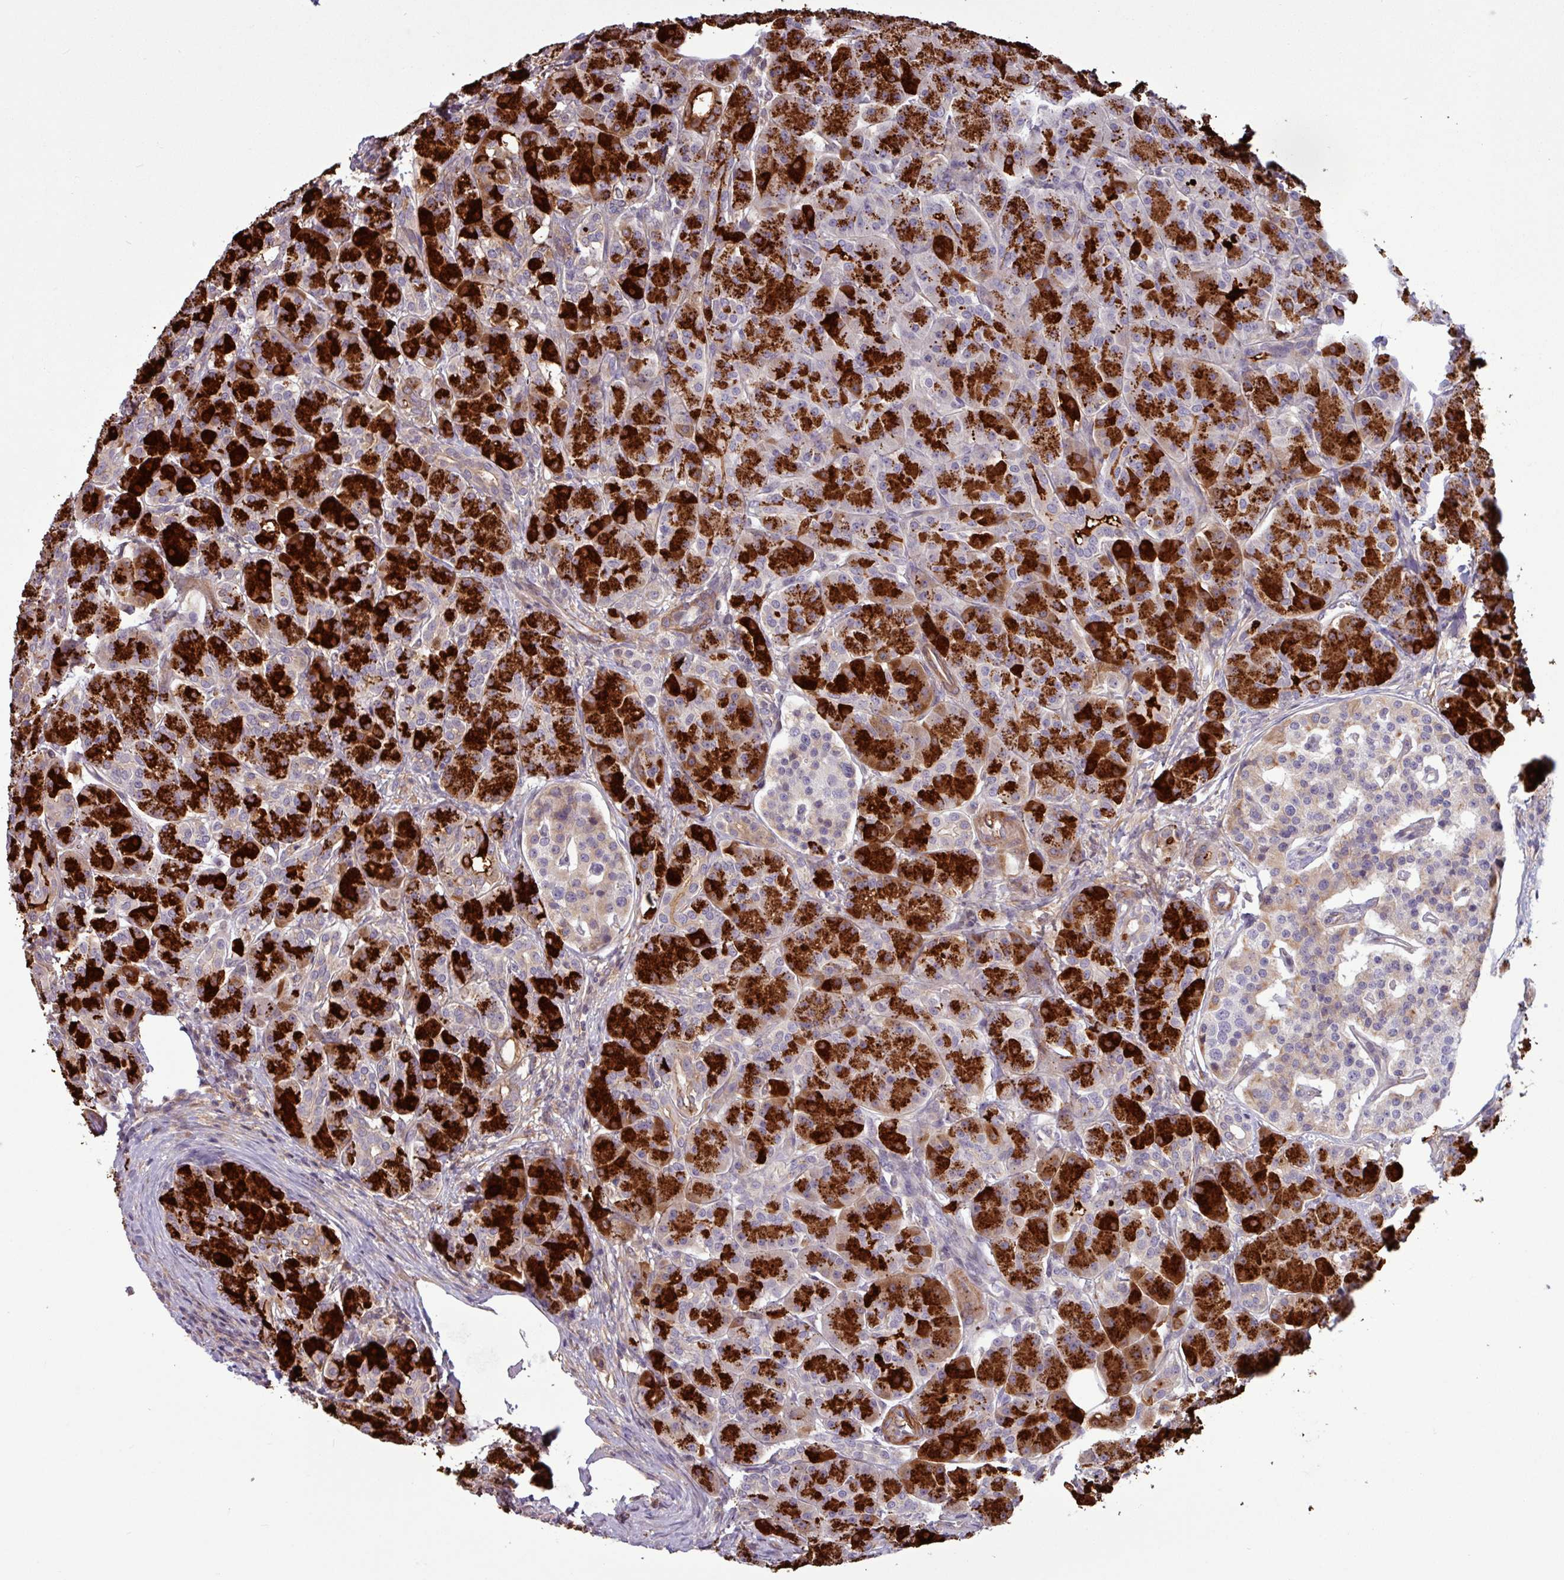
{"staining": {"intensity": "strong", "quantity": ">75%", "location": "cytoplasmic/membranous"}, "tissue": "pancreas", "cell_type": "Exocrine glandular cells", "image_type": "normal", "snomed": [{"axis": "morphology", "description": "Normal tissue, NOS"}, {"axis": "topography", "description": "Pancreas"}], "caption": "Brown immunohistochemical staining in benign human pancreas shows strong cytoplasmic/membranous positivity in about >75% of exocrine glandular cells.", "gene": "PCED1A", "patient": {"sex": "male", "age": 63}}